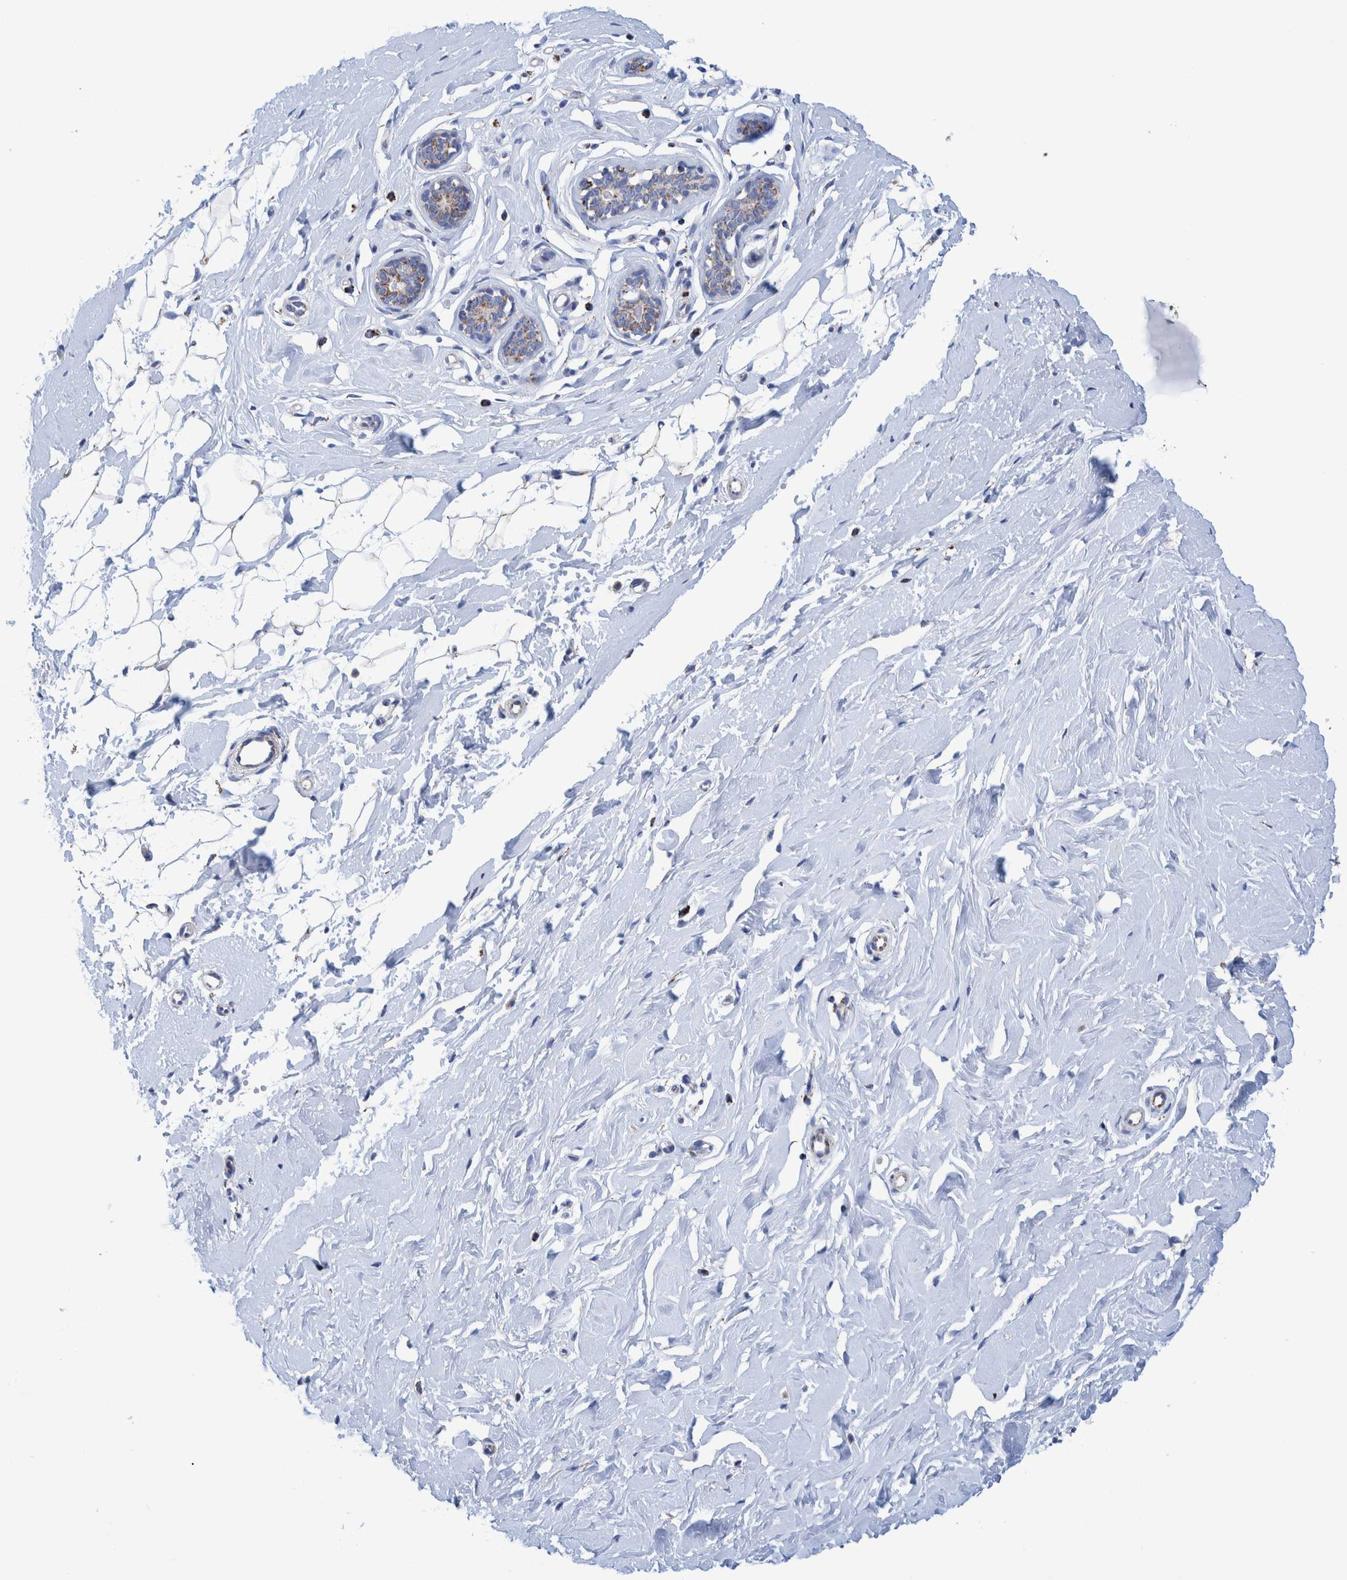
{"staining": {"intensity": "negative", "quantity": "none", "location": "none"}, "tissue": "breast", "cell_type": "Adipocytes", "image_type": "normal", "snomed": [{"axis": "morphology", "description": "Normal tissue, NOS"}, {"axis": "topography", "description": "Breast"}], "caption": "IHC image of benign human breast stained for a protein (brown), which displays no positivity in adipocytes.", "gene": "DECR1", "patient": {"sex": "female", "age": 23}}